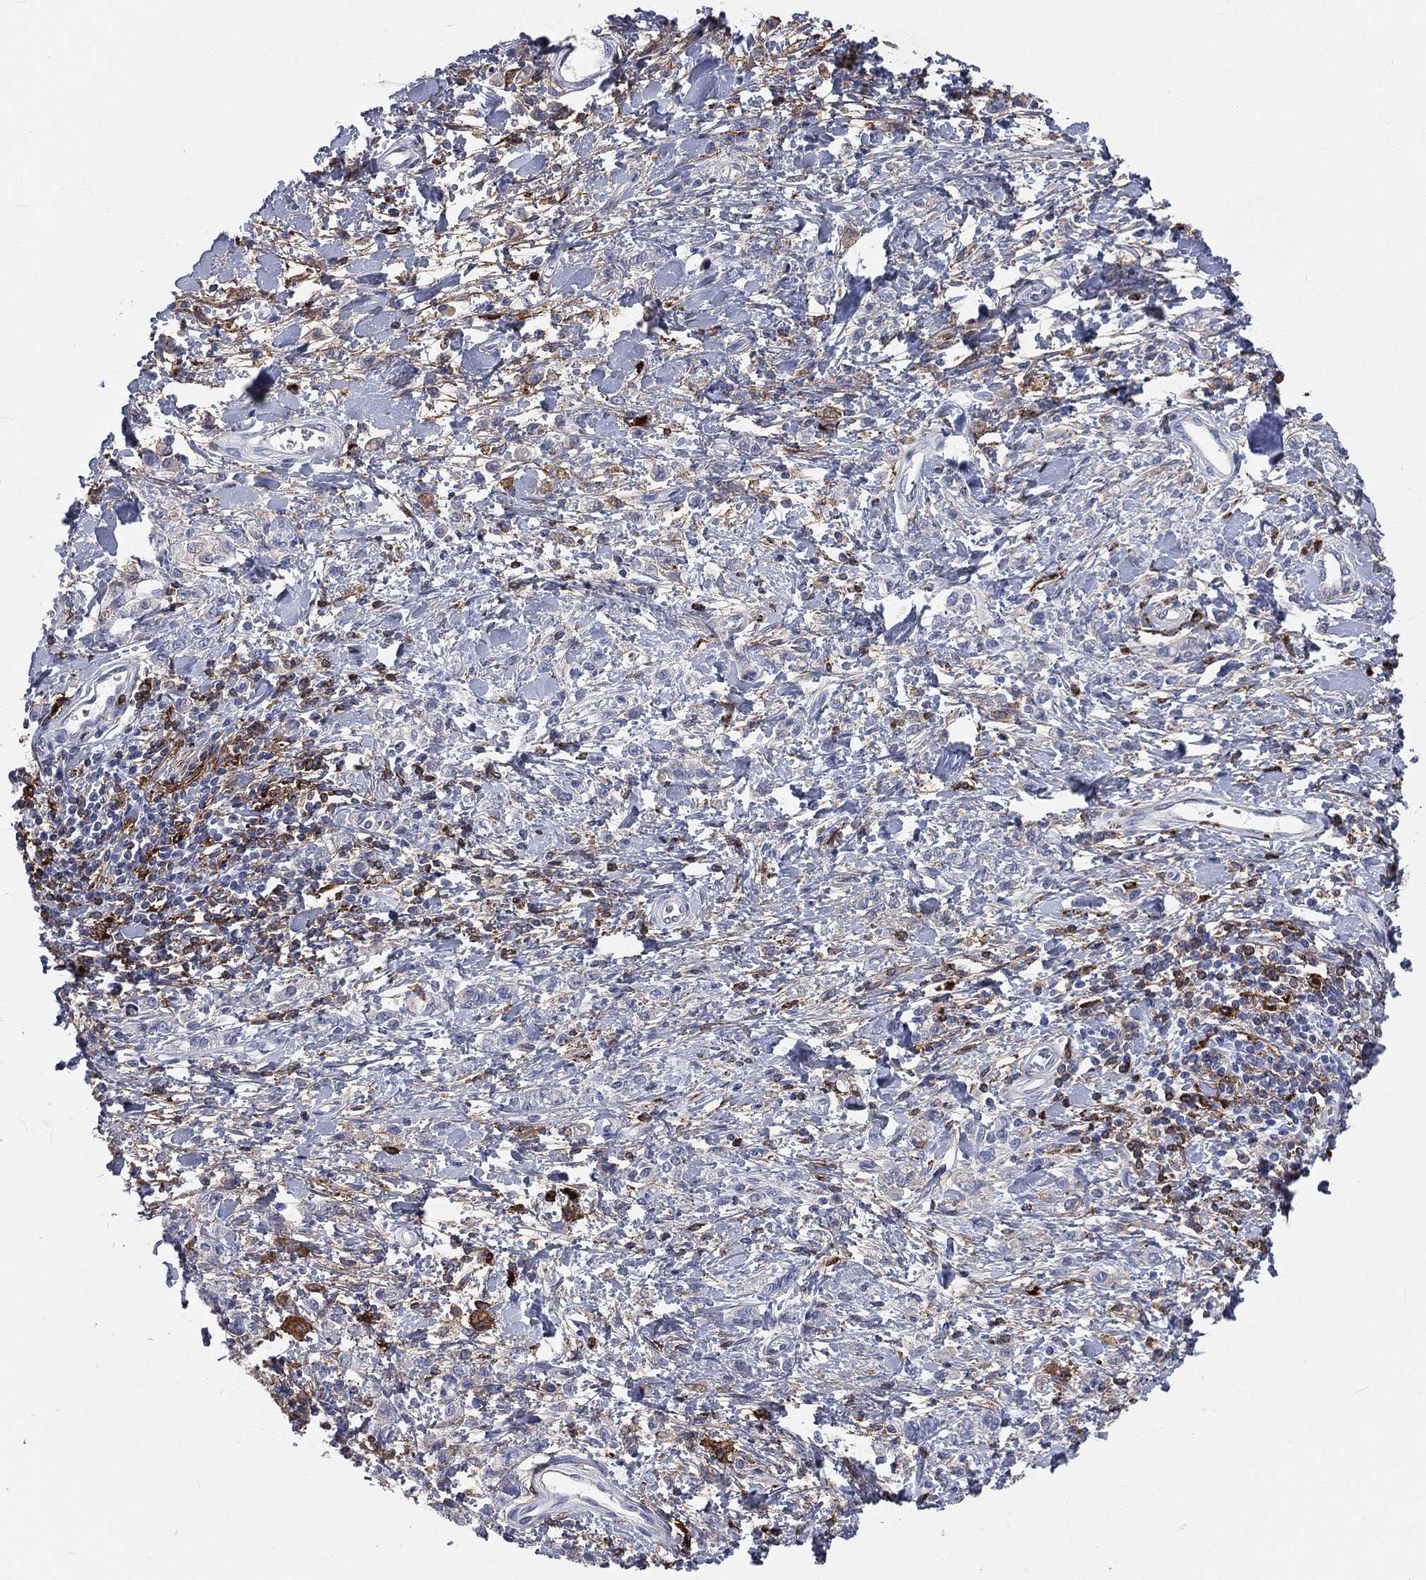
{"staining": {"intensity": "negative", "quantity": "none", "location": "none"}, "tissue": "stomach cancer", "cell_type": "Tumor cells", "image_type": "cancer", "snomed": [{"axis": "morphology", "description": "Adenocarcinoma, NOS"}, {"axis": "topography", "description": "Stomach"}], "caption": "Protein analysis of stomach cancer (adenocarcinoma) shows no significant positivity in tumor cells.", "gene": "BASP1", "patient": {"sex": "male", "age": 77}}